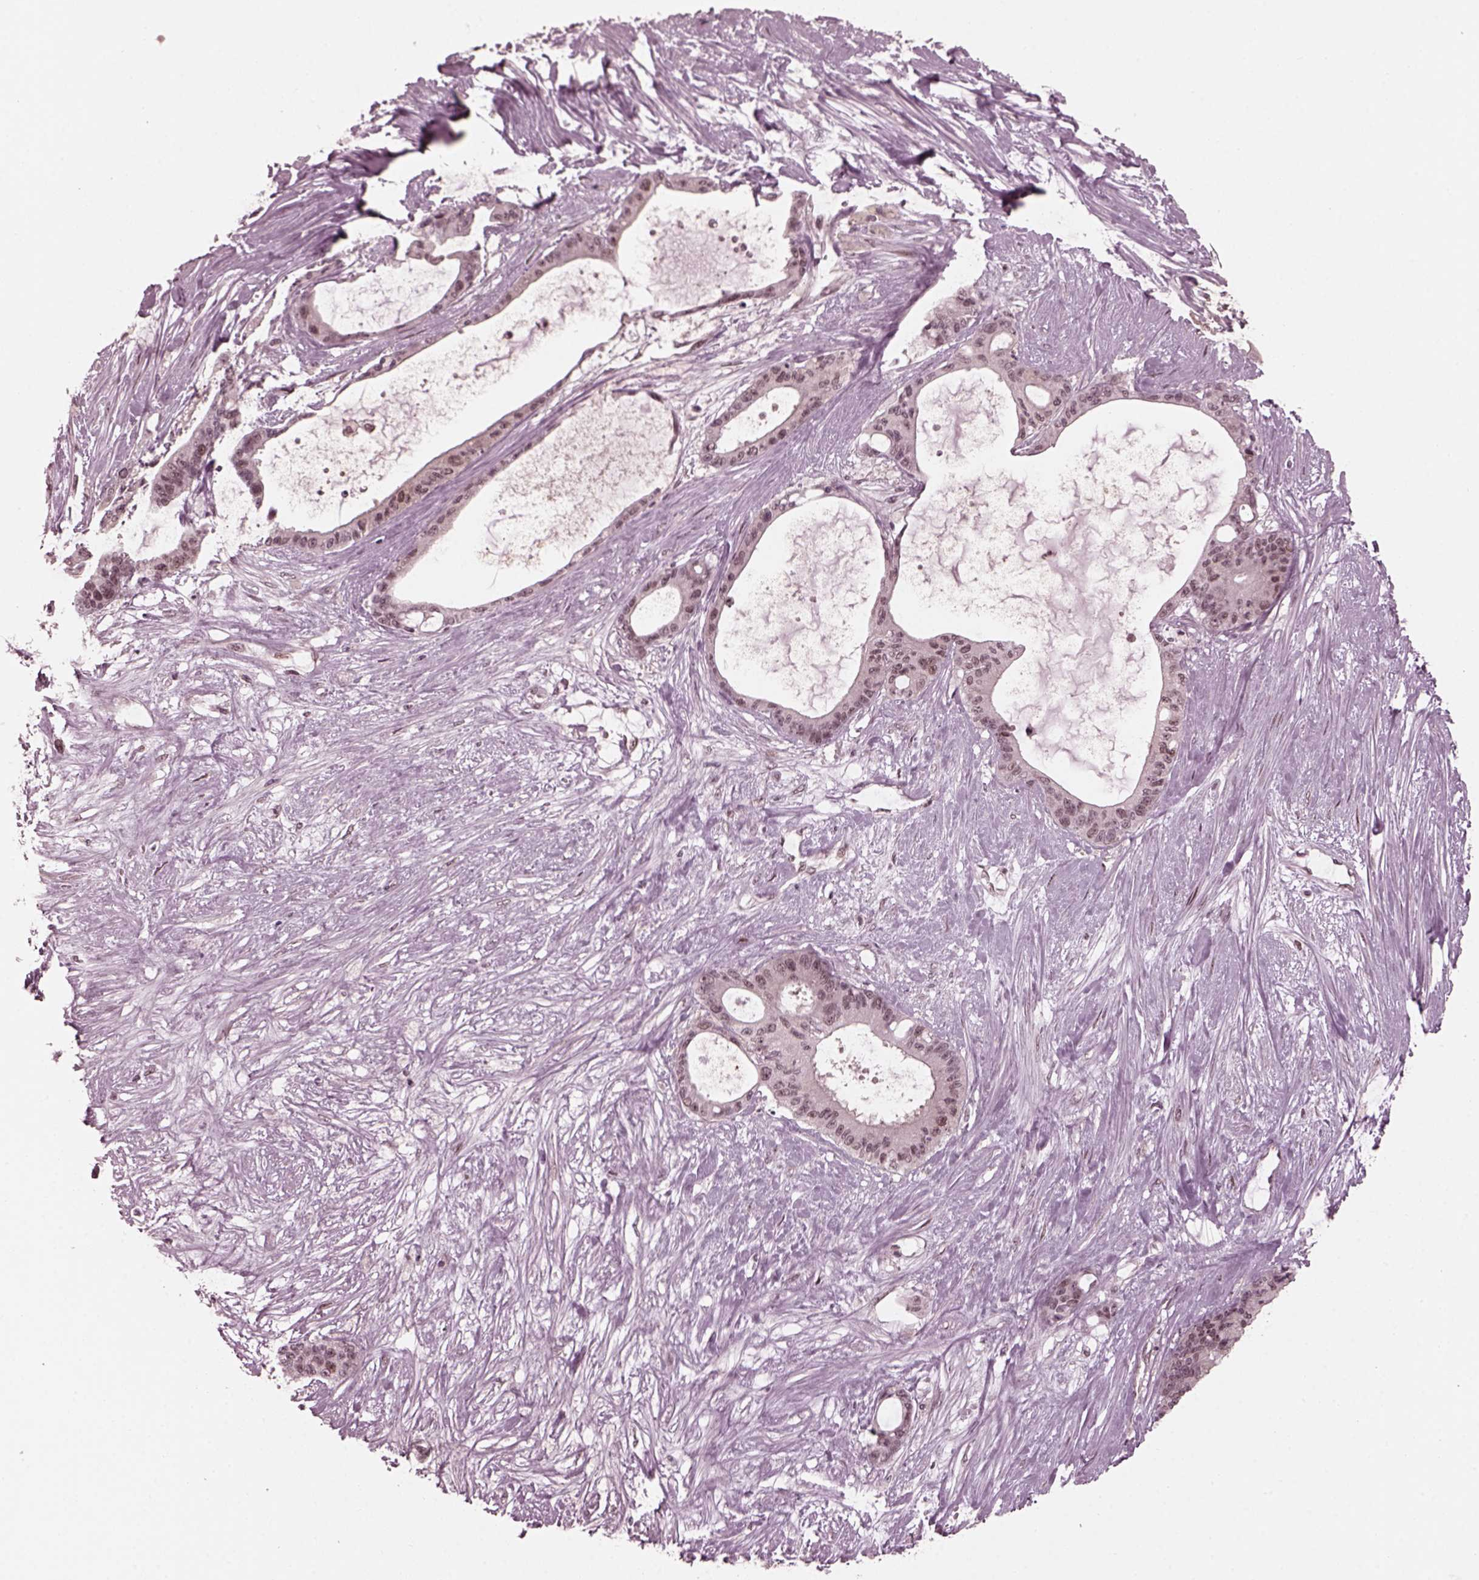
{"staining": {"intensity": "negative", "quantity": "none", "location": "none"}, "tissue": "liver cancer", "cell_type": "Tumor cells", "image_type": "cancer", "snomed": [{"axis": "morphology", "description": "Normal tissue, NOS"}, {"axis": "morphology", "description": "Cholangiocarcinoma"}, {"axis": "topography", "description": "Liver"}, {"axis": "topography", "description": "Peripheral nerve tissue"}], "caption": "A high-resolution photomicrograph shows immunohistochemistry (IHC) staining of cholangiocarcinoma (liver), which reveals no significant staining in tumor cells.", "gene": "TRIB3", "patient": {"sex": "female", "age": 73}}